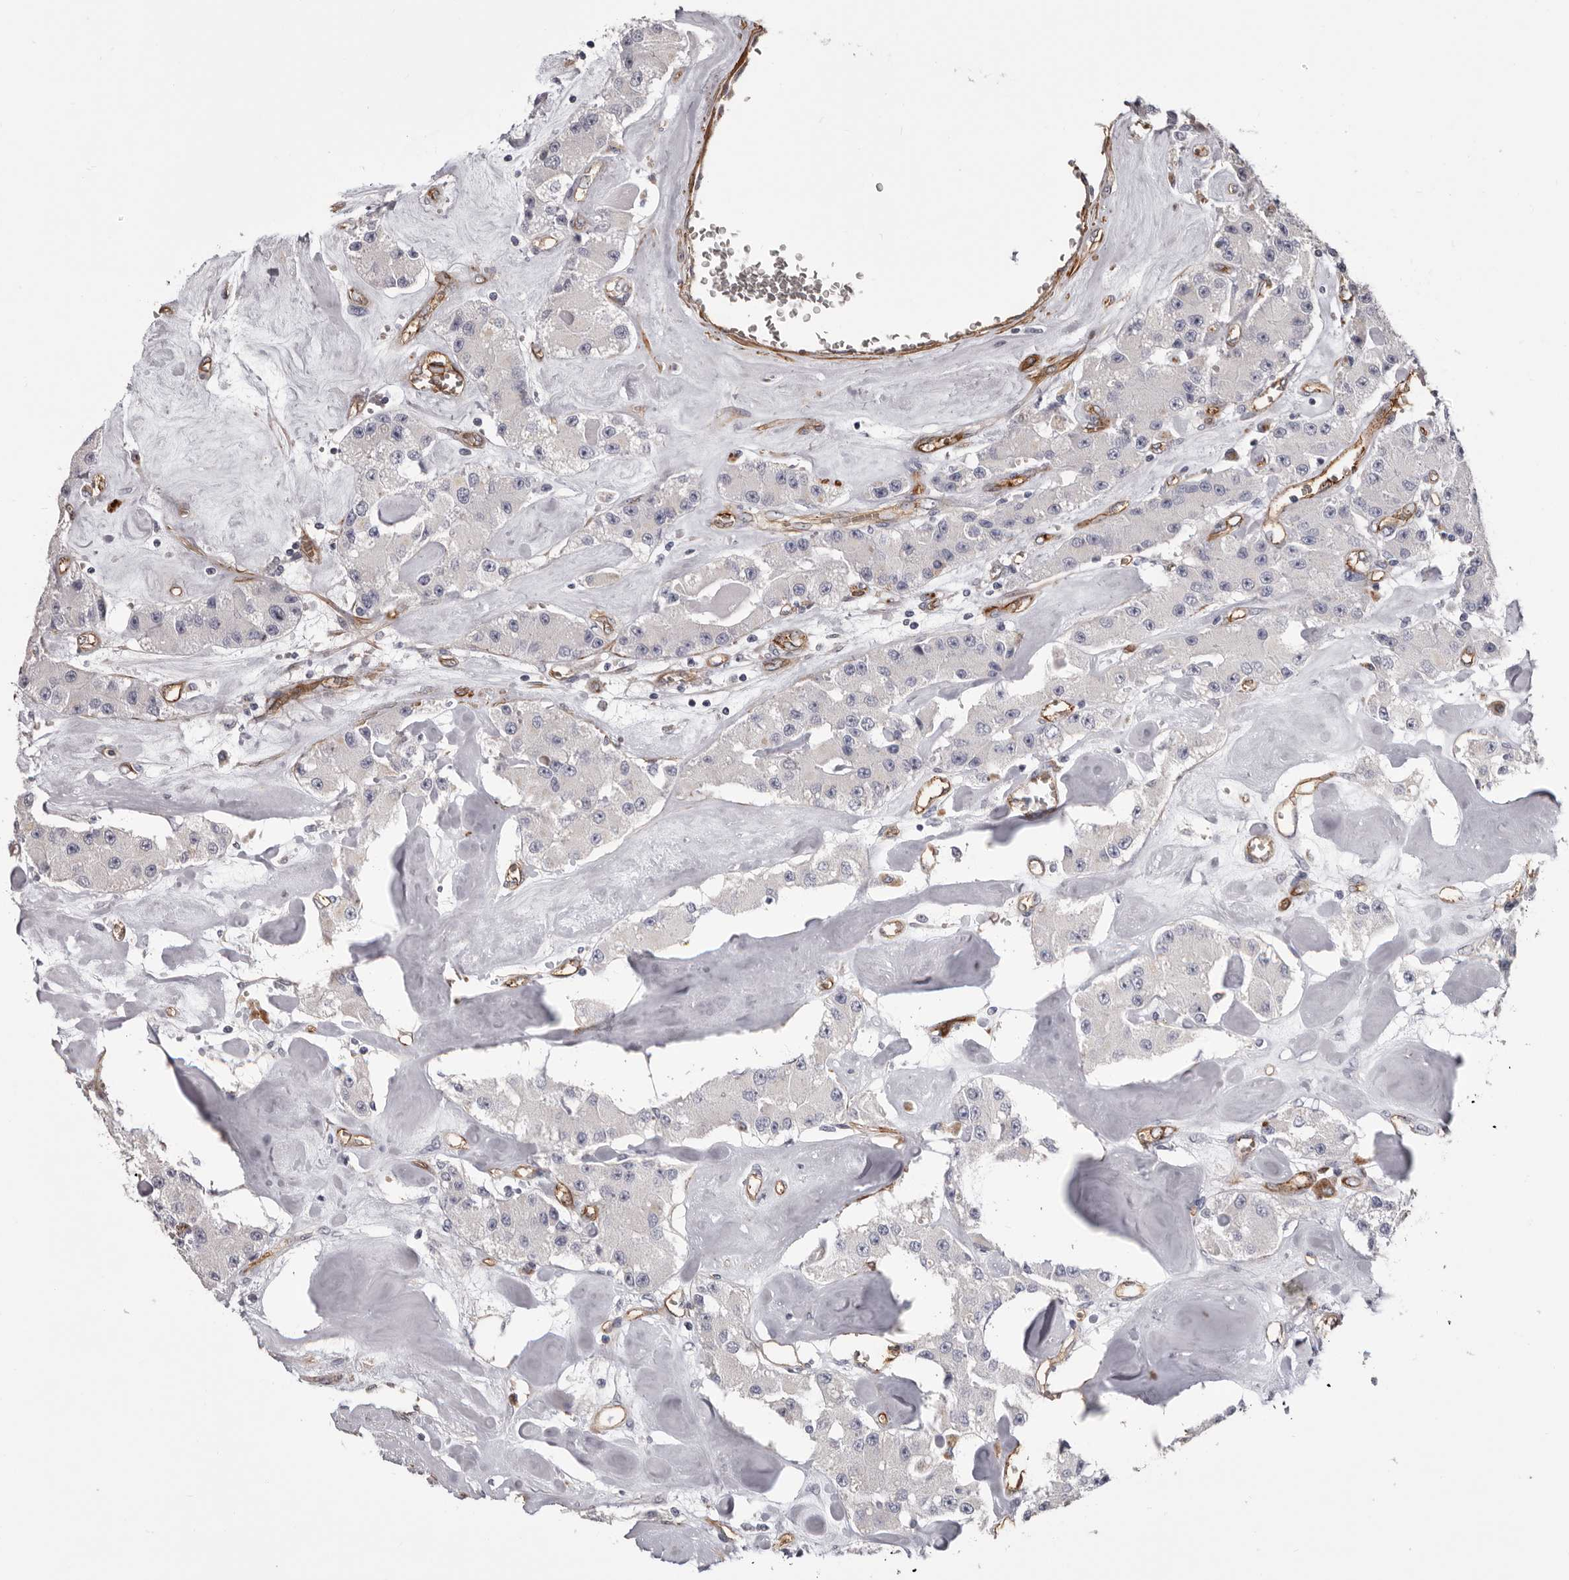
{"staining": {"intensity": "negative", "quantity": "none", "location": "none"}, "tissue": "carcinoid", "cell_type": "Tumor cells", "image_type": "cancer", "snomed": [{"axis": "morphology", "description": "Carcinoid, malignant, NOS"}, {"axis": "topography", "description": "Pancreas"}], "caption": "IHC of carcinoid exhibits no staining in tumor cells.", "gene": "ADGRL4", "patient": {"sex": "male", "age": 41}}